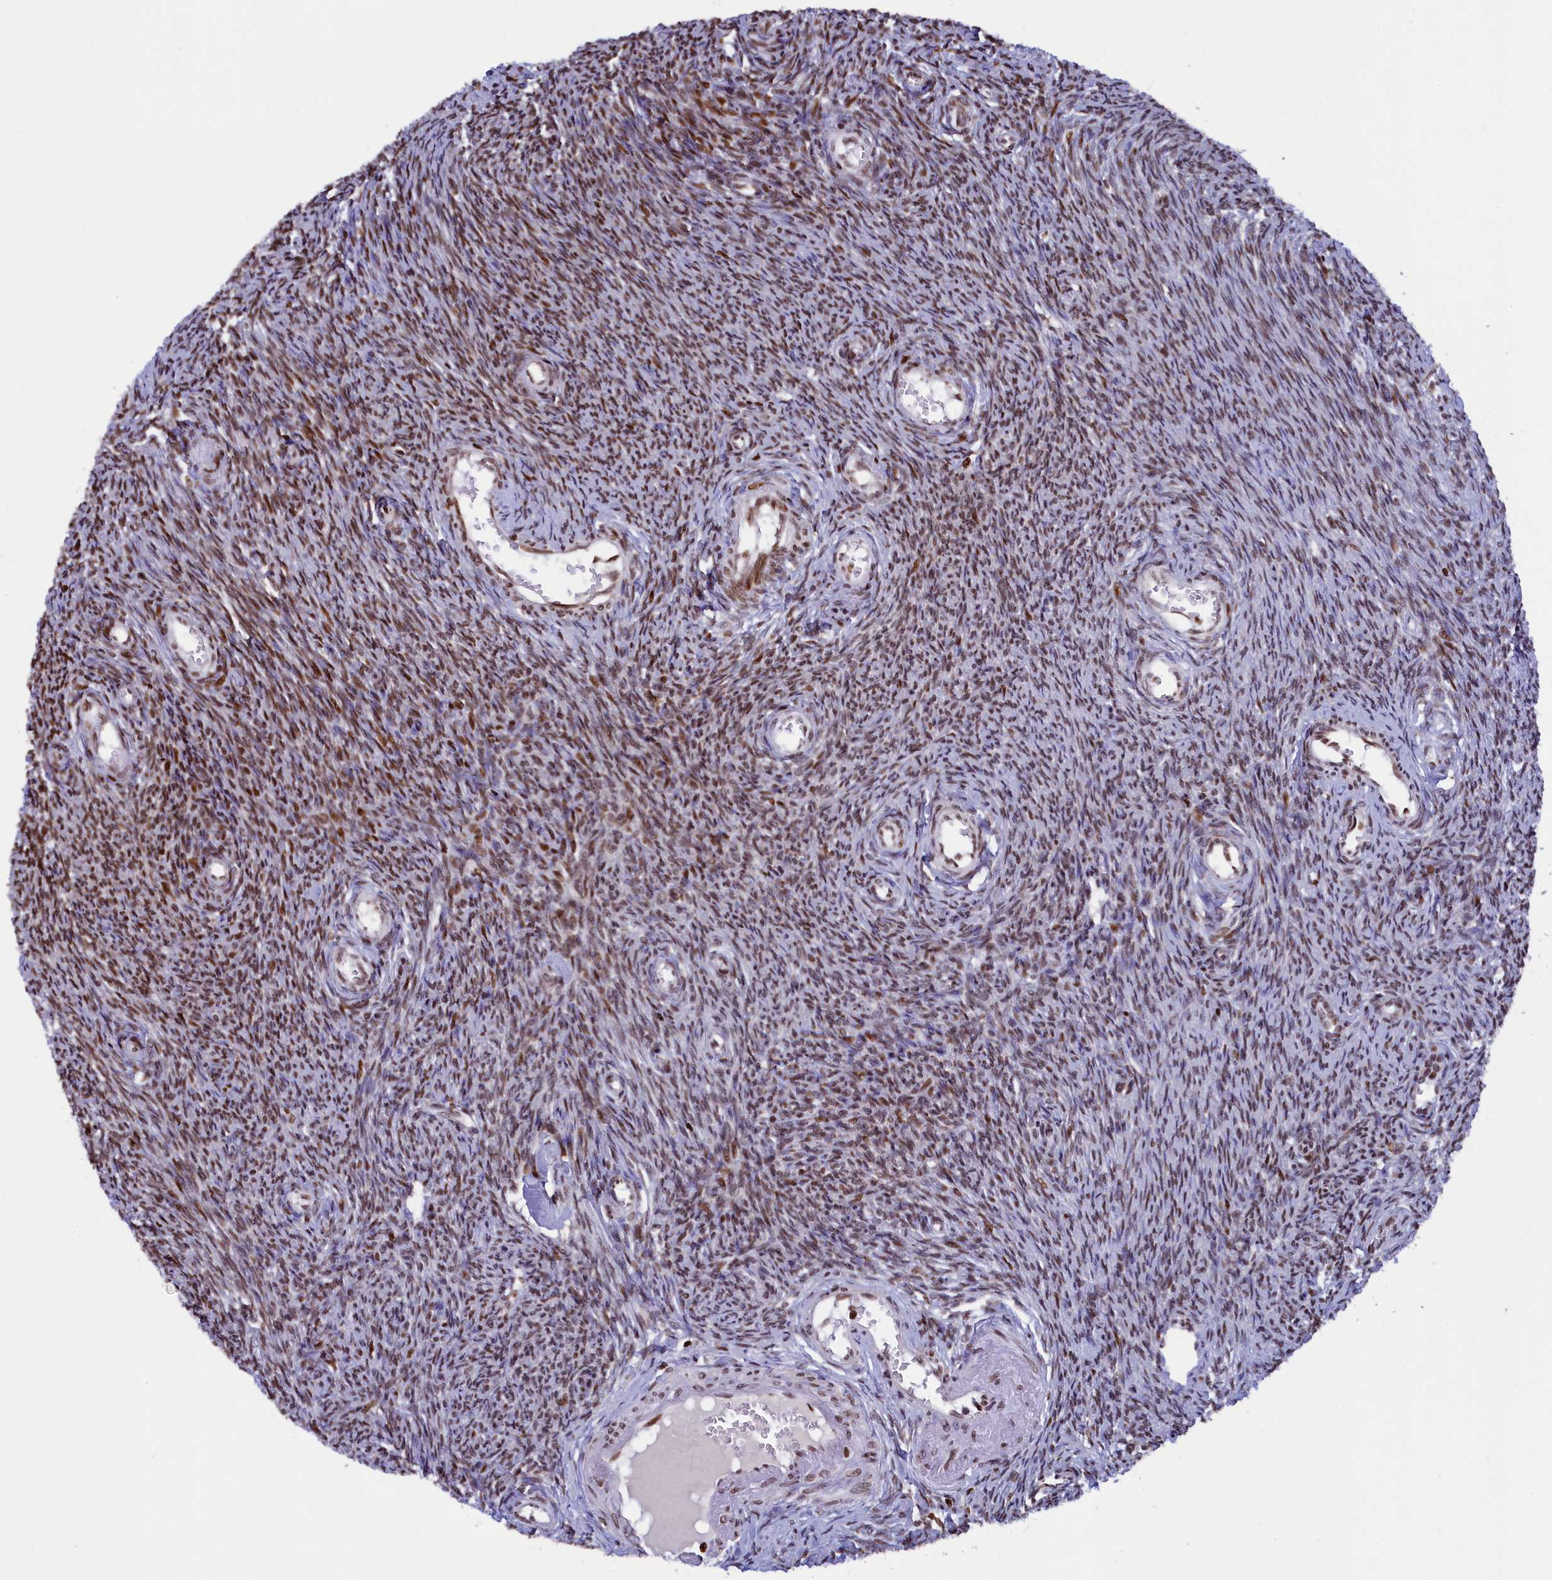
{"staining": {"intensity": "moderate", "quantity": ">75%", "location": "nuclear"}, "tissue": "ovary", "cell_type": "Ovarian stroma cells", "image_type": "normal", "snomed": [{"axis": "morphology", "description": "Normal tissue, NOS"}, {"axis": "topography", "description": "Ovary"}], "caption": "A micrograph of ovary stained for a protein shows moderate nuclear brown staining in ovarian stroma cells.", "gene": "TIMM29", "patient": {"sex": "female", "age": 44}}